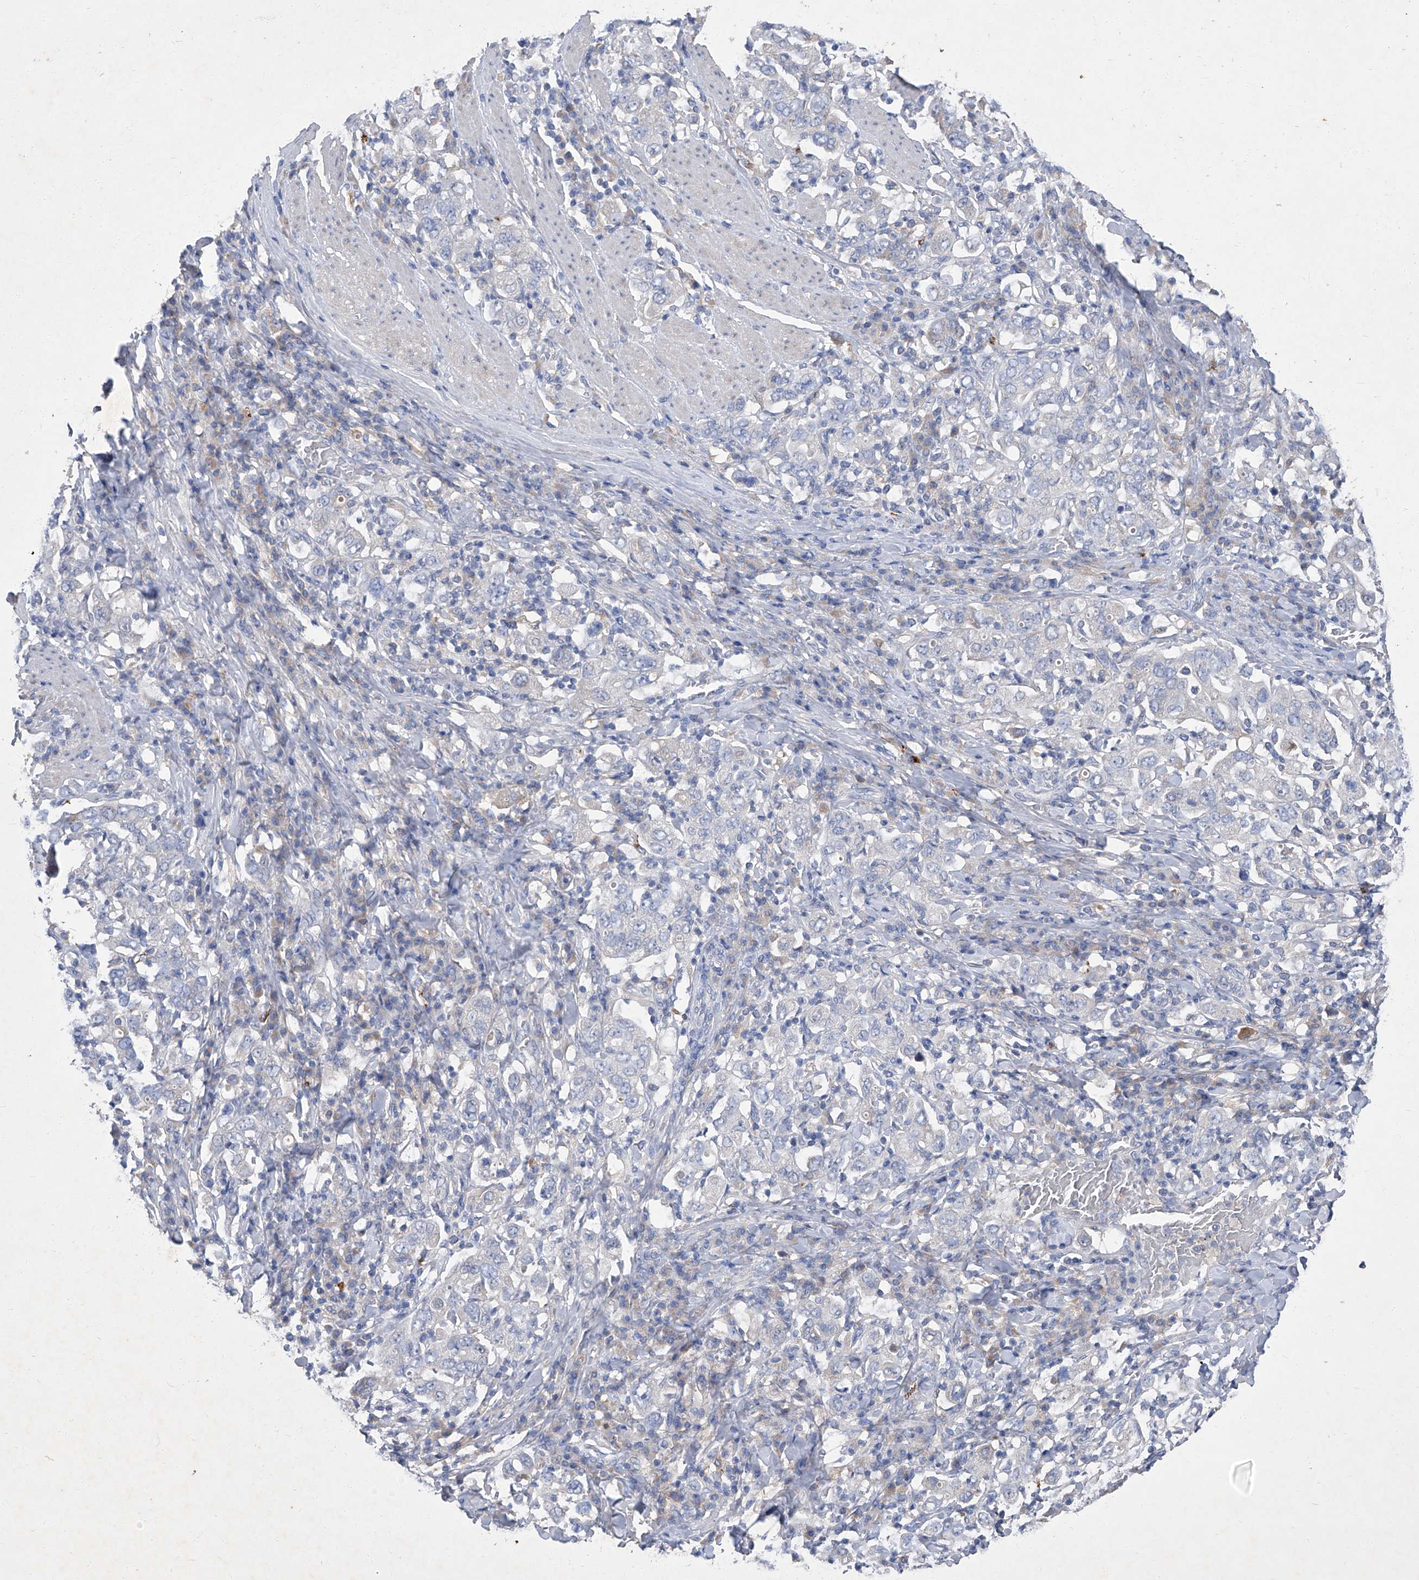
{"staining": {"intensity": "negative", "quantity": "none", "location": "none"}, "tissue": "stomach cancer", "cell_type": "Tumor cells", "image_type": "cancer", "snomed": [{"axis": "morphology", "description": "Adenocarcinoma, NOS"}, {"axis": "topography", "description": "Stomach, upper"}], "caption": "IHC photomicrograph of neoplastic tissue: stomach adenocarcinoma stained with DAB (3,3'-diaminobenzidine) reveals no significant protein staining in tumor cells.", "gene": "SBK2", "patient": {"sex": "male", "age": 62}}